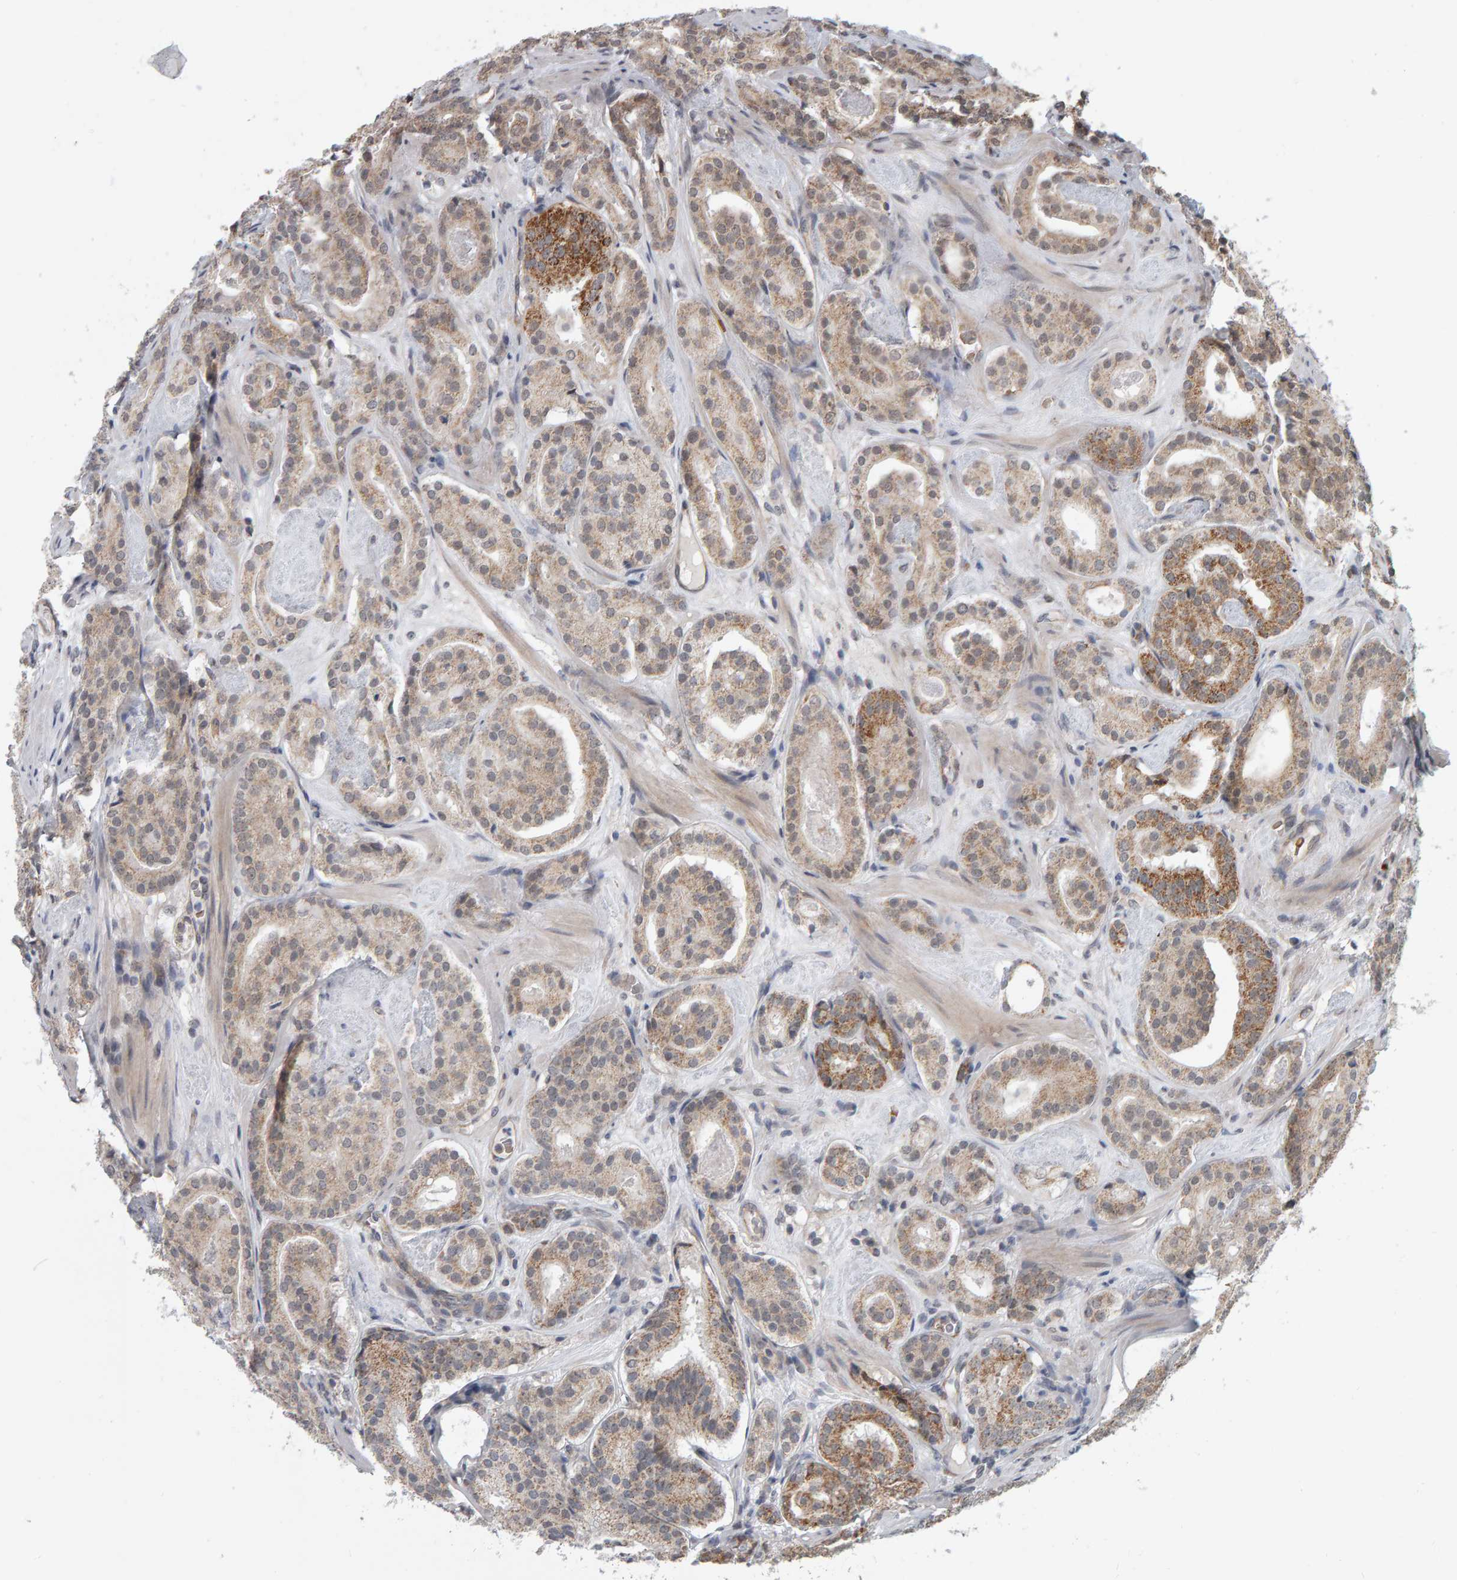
{"staining": {"intensity": "moderate", "quantity": ">75%", "location": "cytoplasmic/membranous"}, "tissue": "prostate cancer", "cell_type": "Tumor cells", "image_type": "cancer", "snomed": [{"axis": "morphology", "description": "Adenocarcinoma, Low grade"}, {"axis": "topography", "description": "Prostate"}], "caption": "Low-grade adenocarcinoma (prostate) stained with a protein marker reveals moderate staining in tumor cells.", "gene": "DAP3", "patient": {"sex": "male", "age": 69}}